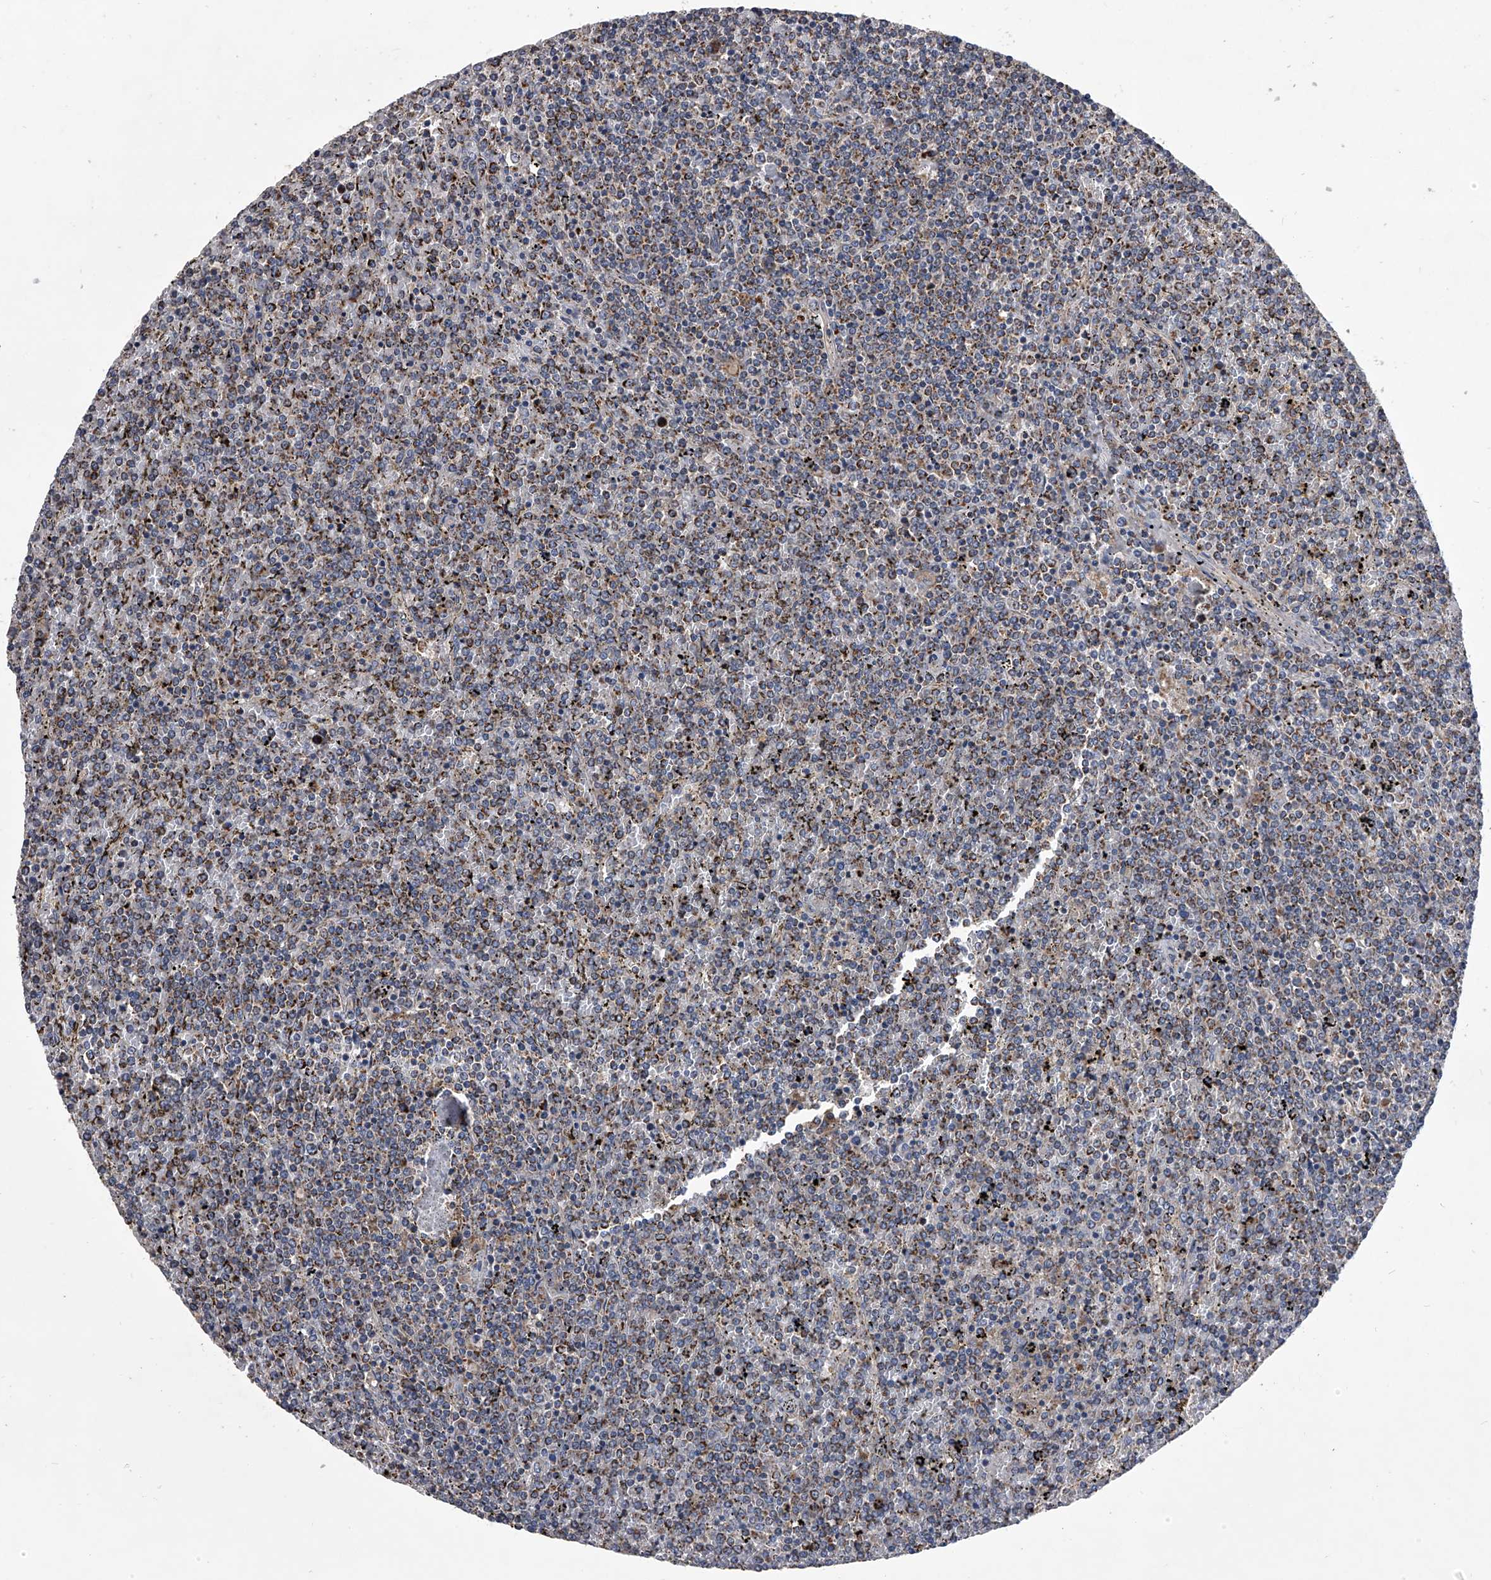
{"staining": {"intensity": "moderate", "quantity": "25%-75%", "location": "cytoplasmic/membranous"}, "tissue": "lymphoma", "cell_type": "Tumor cells", "image_type": "cancer", "snomed": [{"axis": "morphology", "description": "Malignant lymphoma, non-Hodgkin's type, Low grade"}, {"axis": "topography", "description": "Spleen"}], "caption": "Low-grade malignant lymphoma, non-Hodgkin's type stained with DAB IHC exhibits medium levels of moderate cytoplasmic/membranous expression in about 25%-75% of tumor cells.", "gene": "NRP1", "patient": {"sex": "female", "age": 19}}